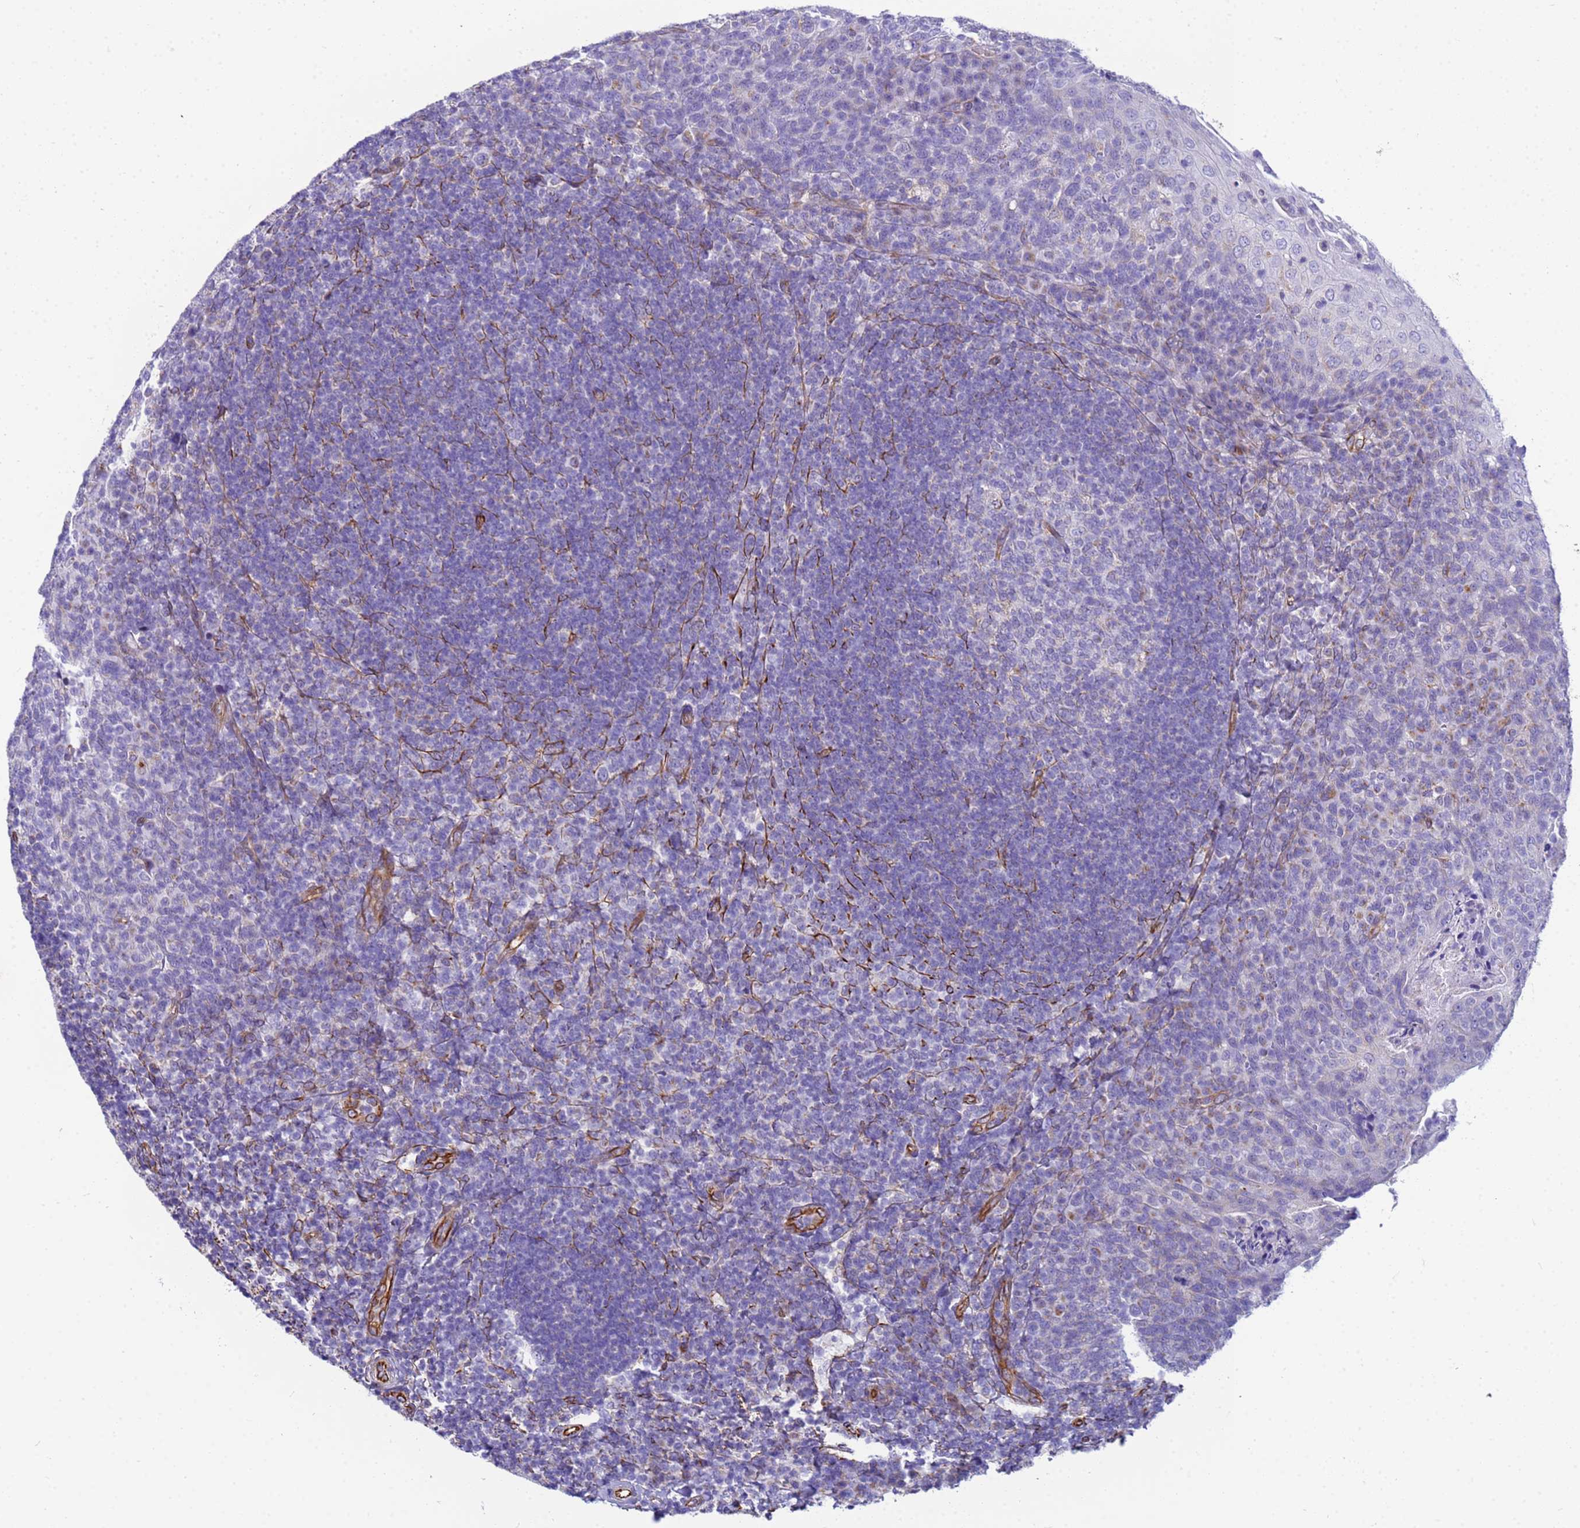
{"staining": {"intensity": "negative", "quantity": "none", "location": "none"}, "tissue": "tonsil", "cell_type": "Germinal center cells", "image_type": "normal", "snomed": [{"axis": "morphology", "description": "Normal tissue, NOS"}, {"axis": "topography", "description": "Tonsil"}], "caption": "An immunohistochemistry (IHC) image of normal tonsil is shown. There is no staining in germinal center cells of tonsil.", "gene": "UBXN2B", "patient": {"sex": "female", "age": 10}}